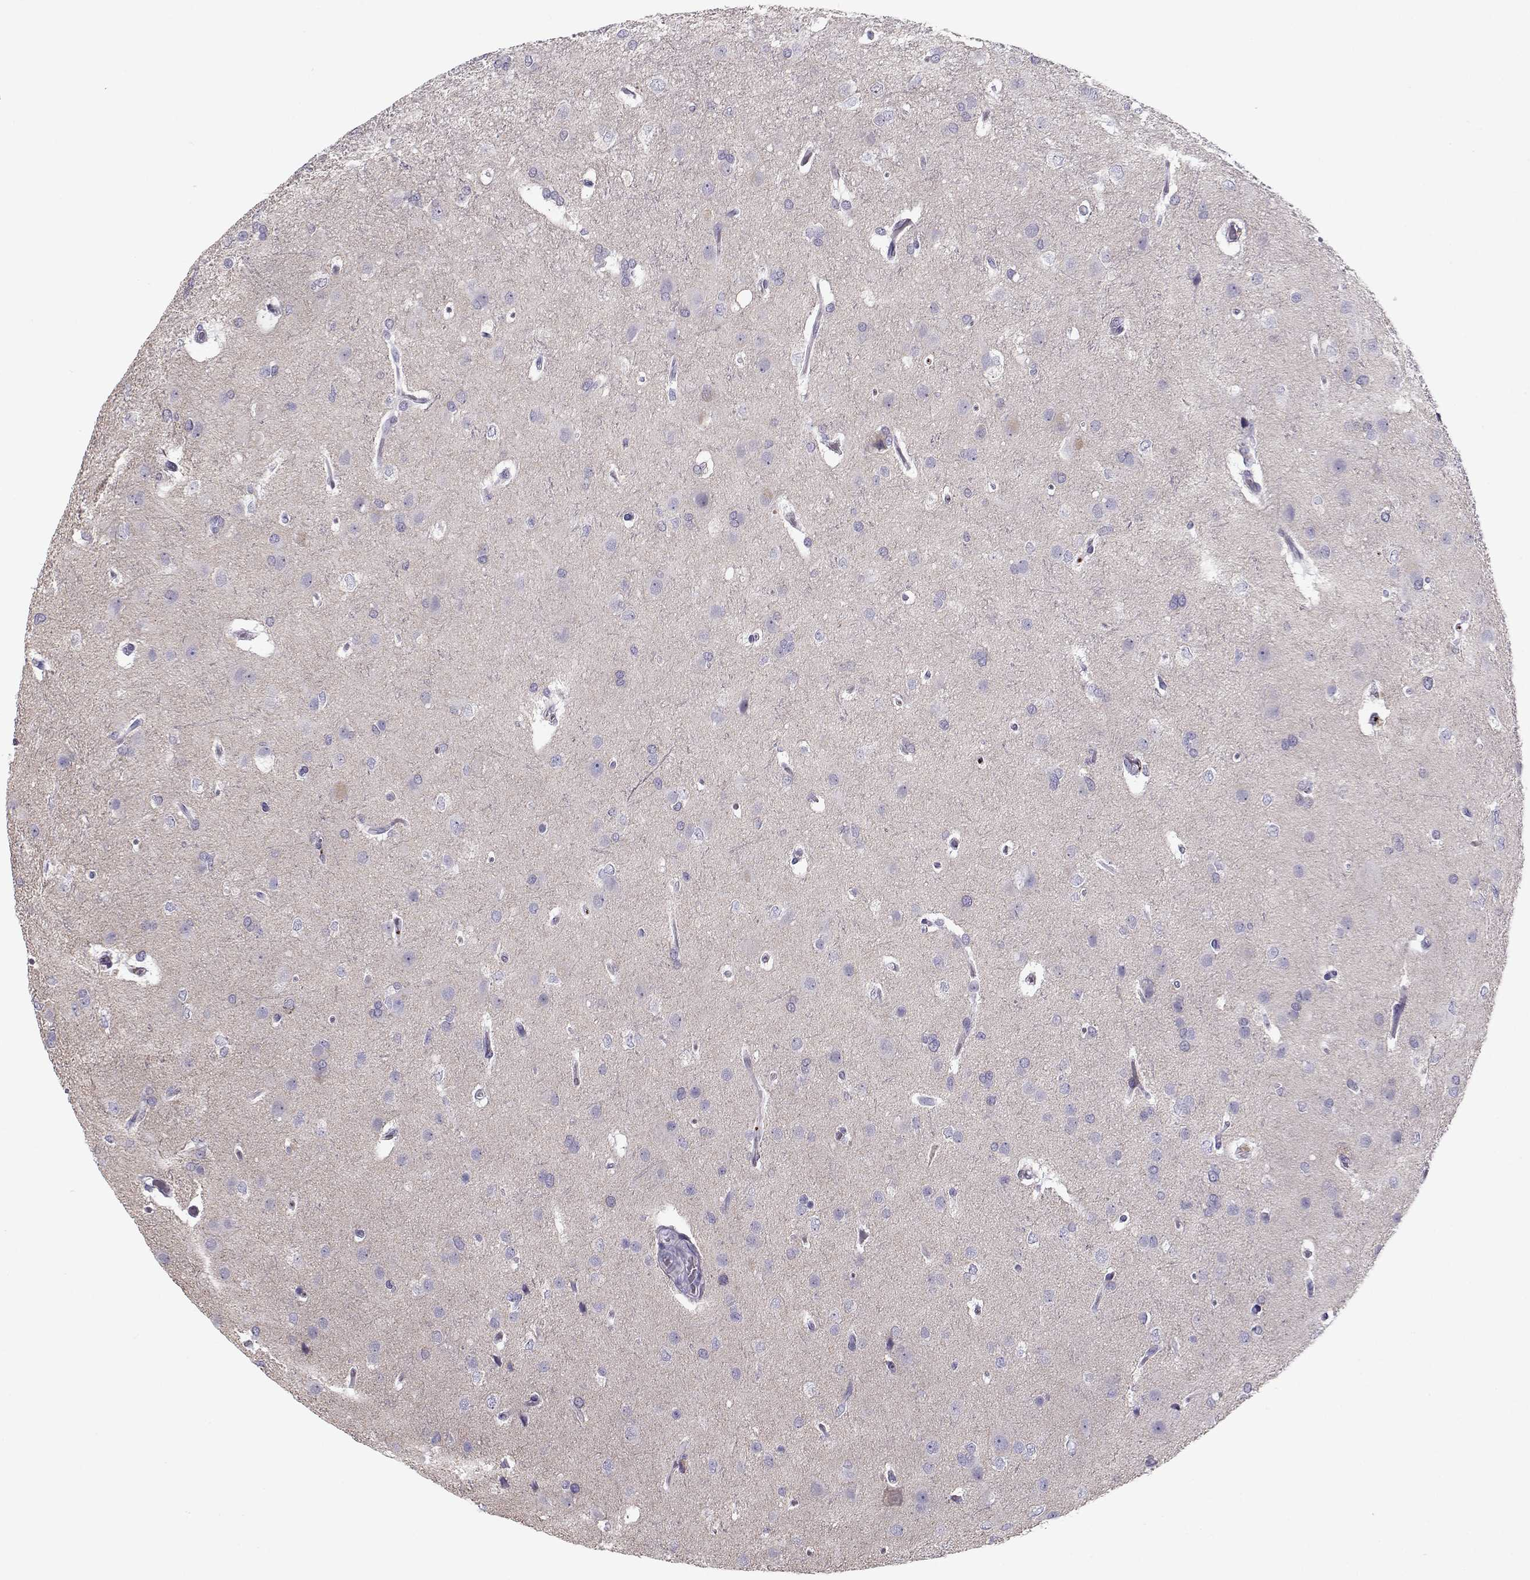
{"staining": {"intensity": "negative", "quantity": "none", "location": "none"}, "tissue": "glioma", "cell_type": "Tumor cells", "image_type": "cancer", "snomed": [{"axis": "morphology", "description": "Glioma, malignant, High grade"}, {"axis": "topography", "description": "Brain"}], "caption": "Immunohistochemistry (IHC) of human glioma demonstrates no staining in tumor cells. (Brightfield microscopy of DAB (3,3'-diaminobenzidine) immunohistochemistry at high magnification).", "gene": "KLF17", "patient": {"sex": "male", "age": 68}}